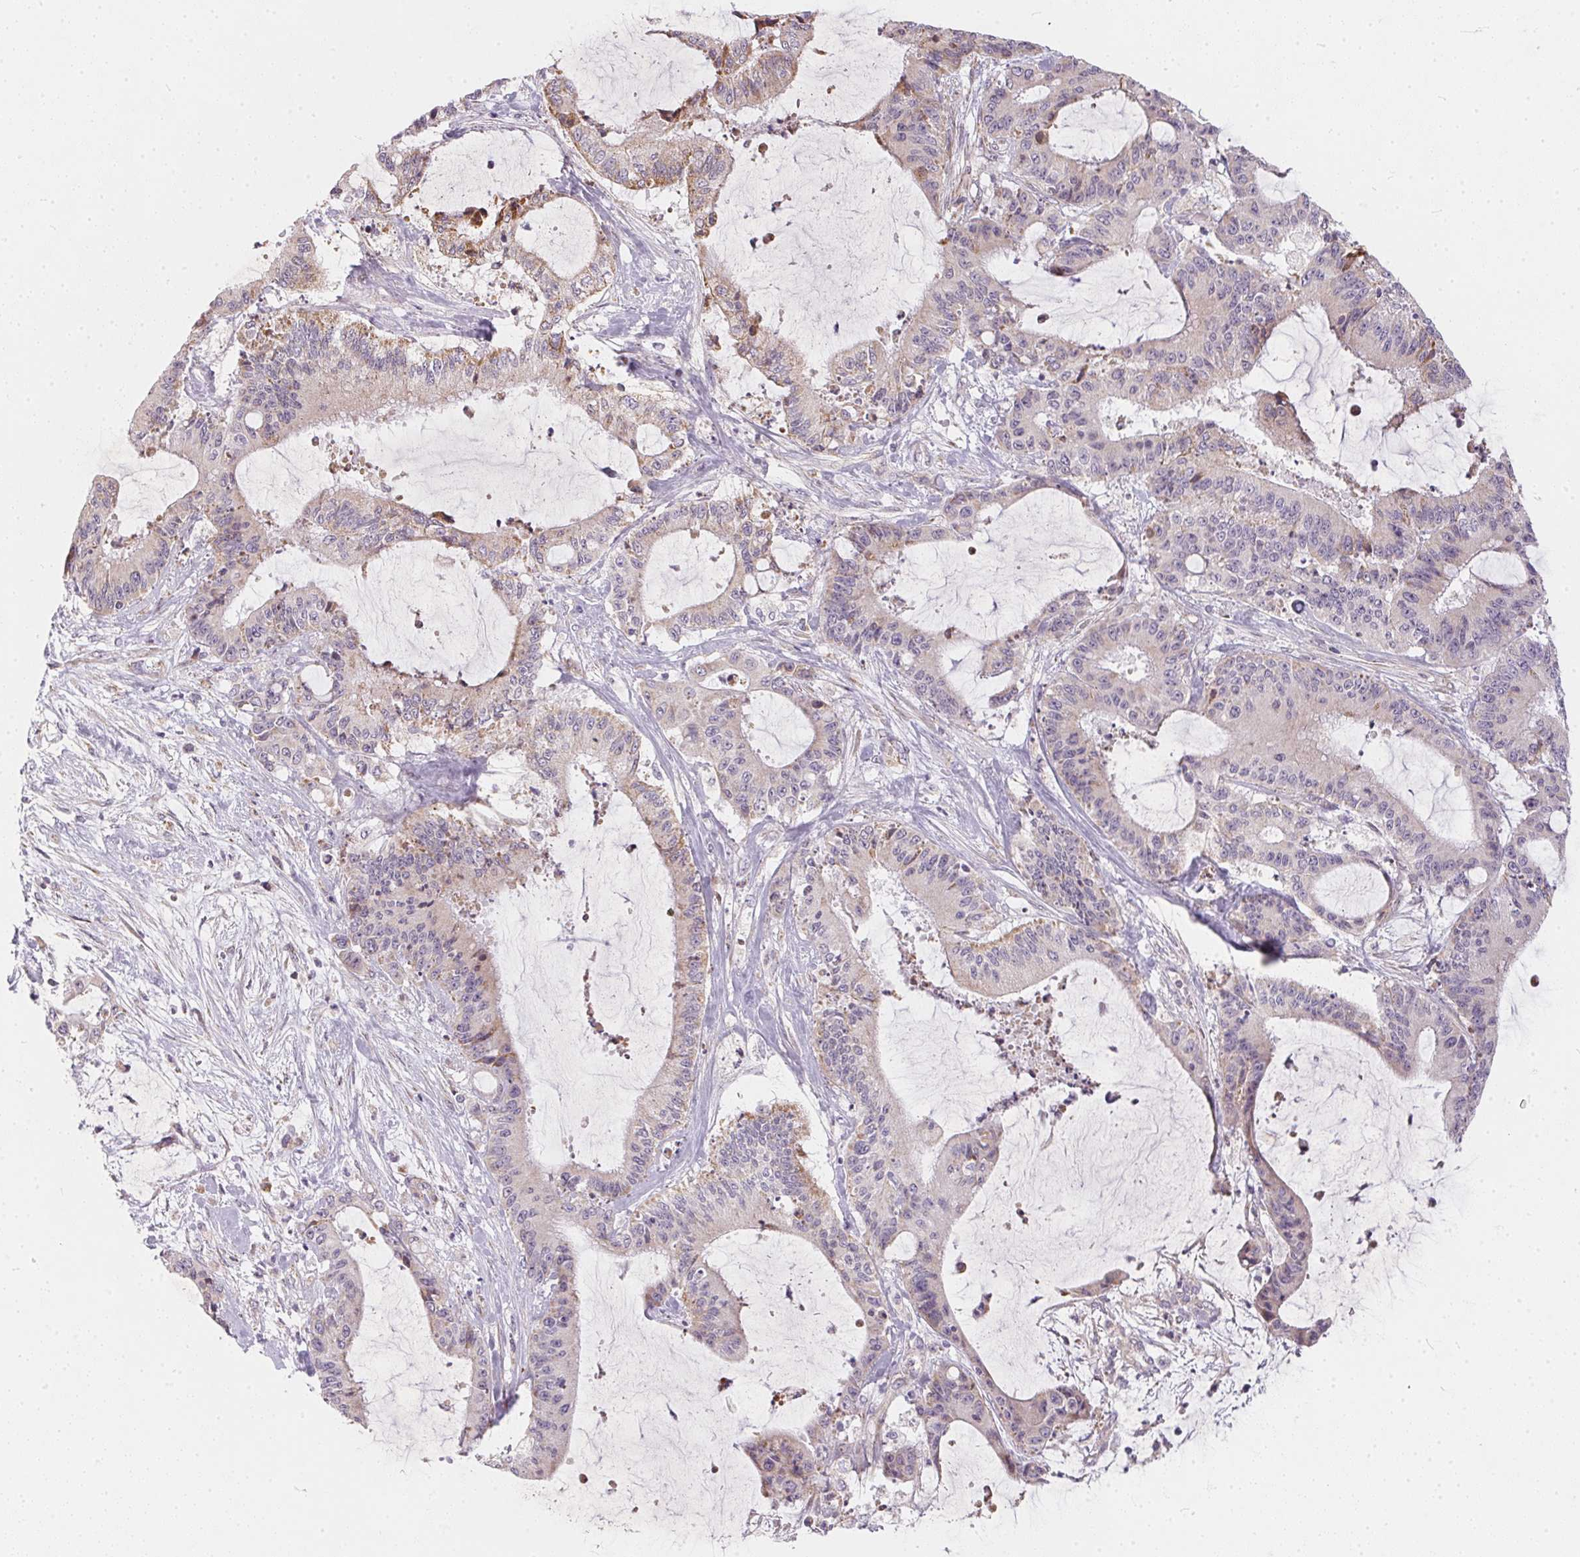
{"staining": {"intensity": "negative", "quantity": "none", "location": "none"}, "tissue": "liver cancer", "cell_type": "Tumor cells", "image_type": "cancer", "snomed": [{"axis": "morphology", "description": "Cholangiocarcinoma"}, {"axis": "topography", "description": "Liver"}], "caption": "Liver cholangiocarcinoma was stained to show a protein in brown. There is no significant expression in tumor cells. The staining was performed using DAB (3,3'-diaminobenzidine) to visualize the protein expression in brown, while the nuclei were stained in blue with hematoxylin (Magnification: 20x).", "gene": "VWA5B2", "patient": {"sex": "female", "age": 73}}